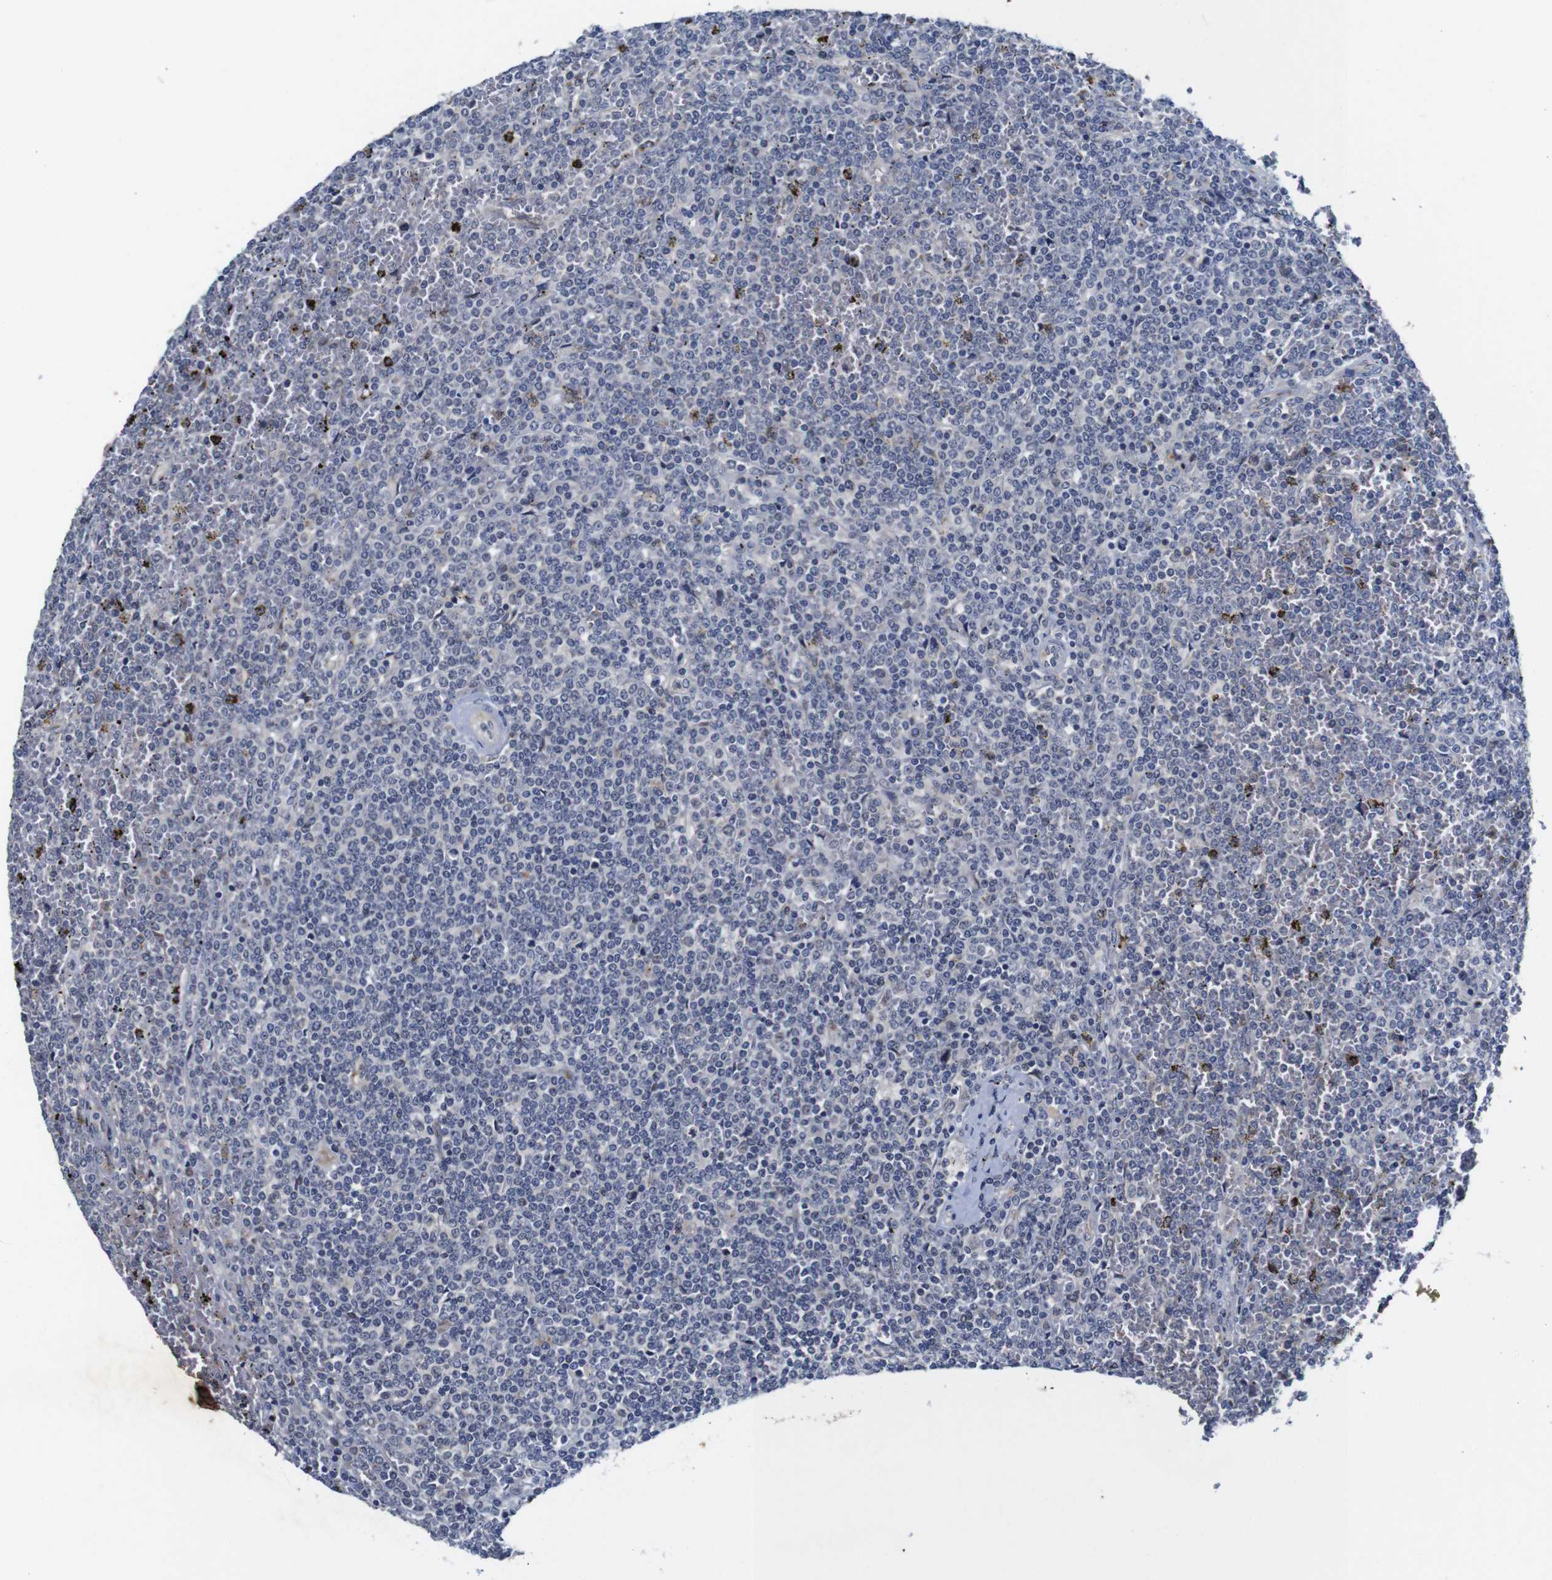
{"staining": {"intensity": "negative", "quantity": "none", "location": "none"}, "tissue": "lymphoma", "cell_type": "Tumor cells", "image_type": "cancer", "snomed": [{"axis": "morphology", "description": "Malignant lymphoma, non-Hodgkin's type, Low grade"}, {"axis": "topography", "description": "Spleen"}], "caption": "A high-resolution histopathology image shows immunohistochemistry (IHC) staining of lymphoma, which shows no significant staining in tumor cells.", "gene": "FURIN", "patient": {"sex": "female", "age": 19}}